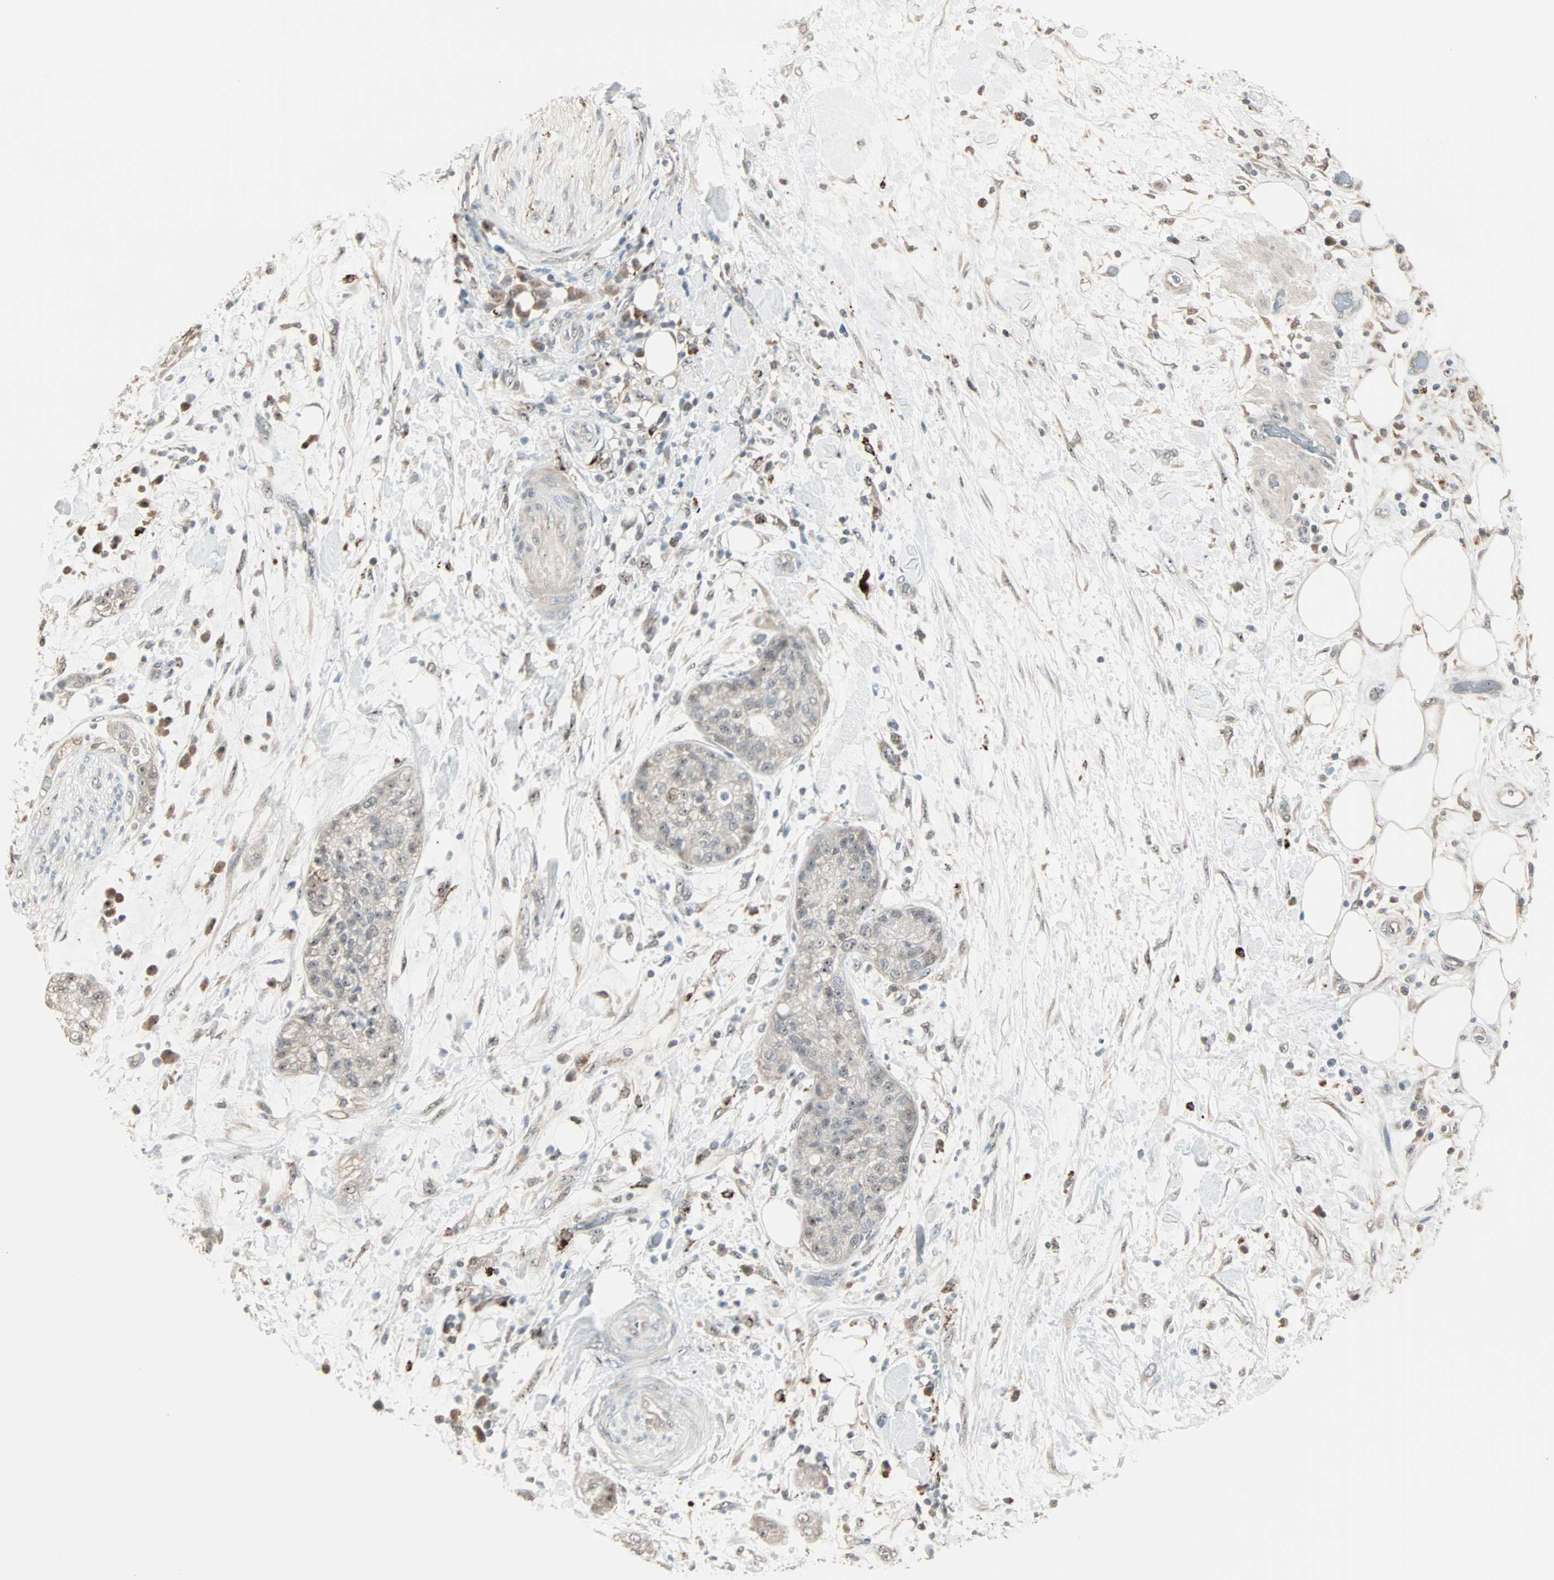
{"staining": {"intensity": "moderate", "quantity": "25%-75%", "location": "cytoplasmic/membranous,nuclear"}, "tissue": "pancreatic cancer", "cell_type": "Tumor cells", "image_type": "cancer", "snomed": [{"axis": "morphology", "description": "Adenocarcinoma, NOS"}, {"axis": "topography", "description": "Pancreas"}], "caption": "There is medium levels of moderate cytoplasmic/membranous and nuclear expression in tumor cells of pancreatic adenocarcinoma, as demonstrated by immunohistochemical staining (brown color).", "gene": "KDM4A", "patient": {"sex": "female", "age": 78}}